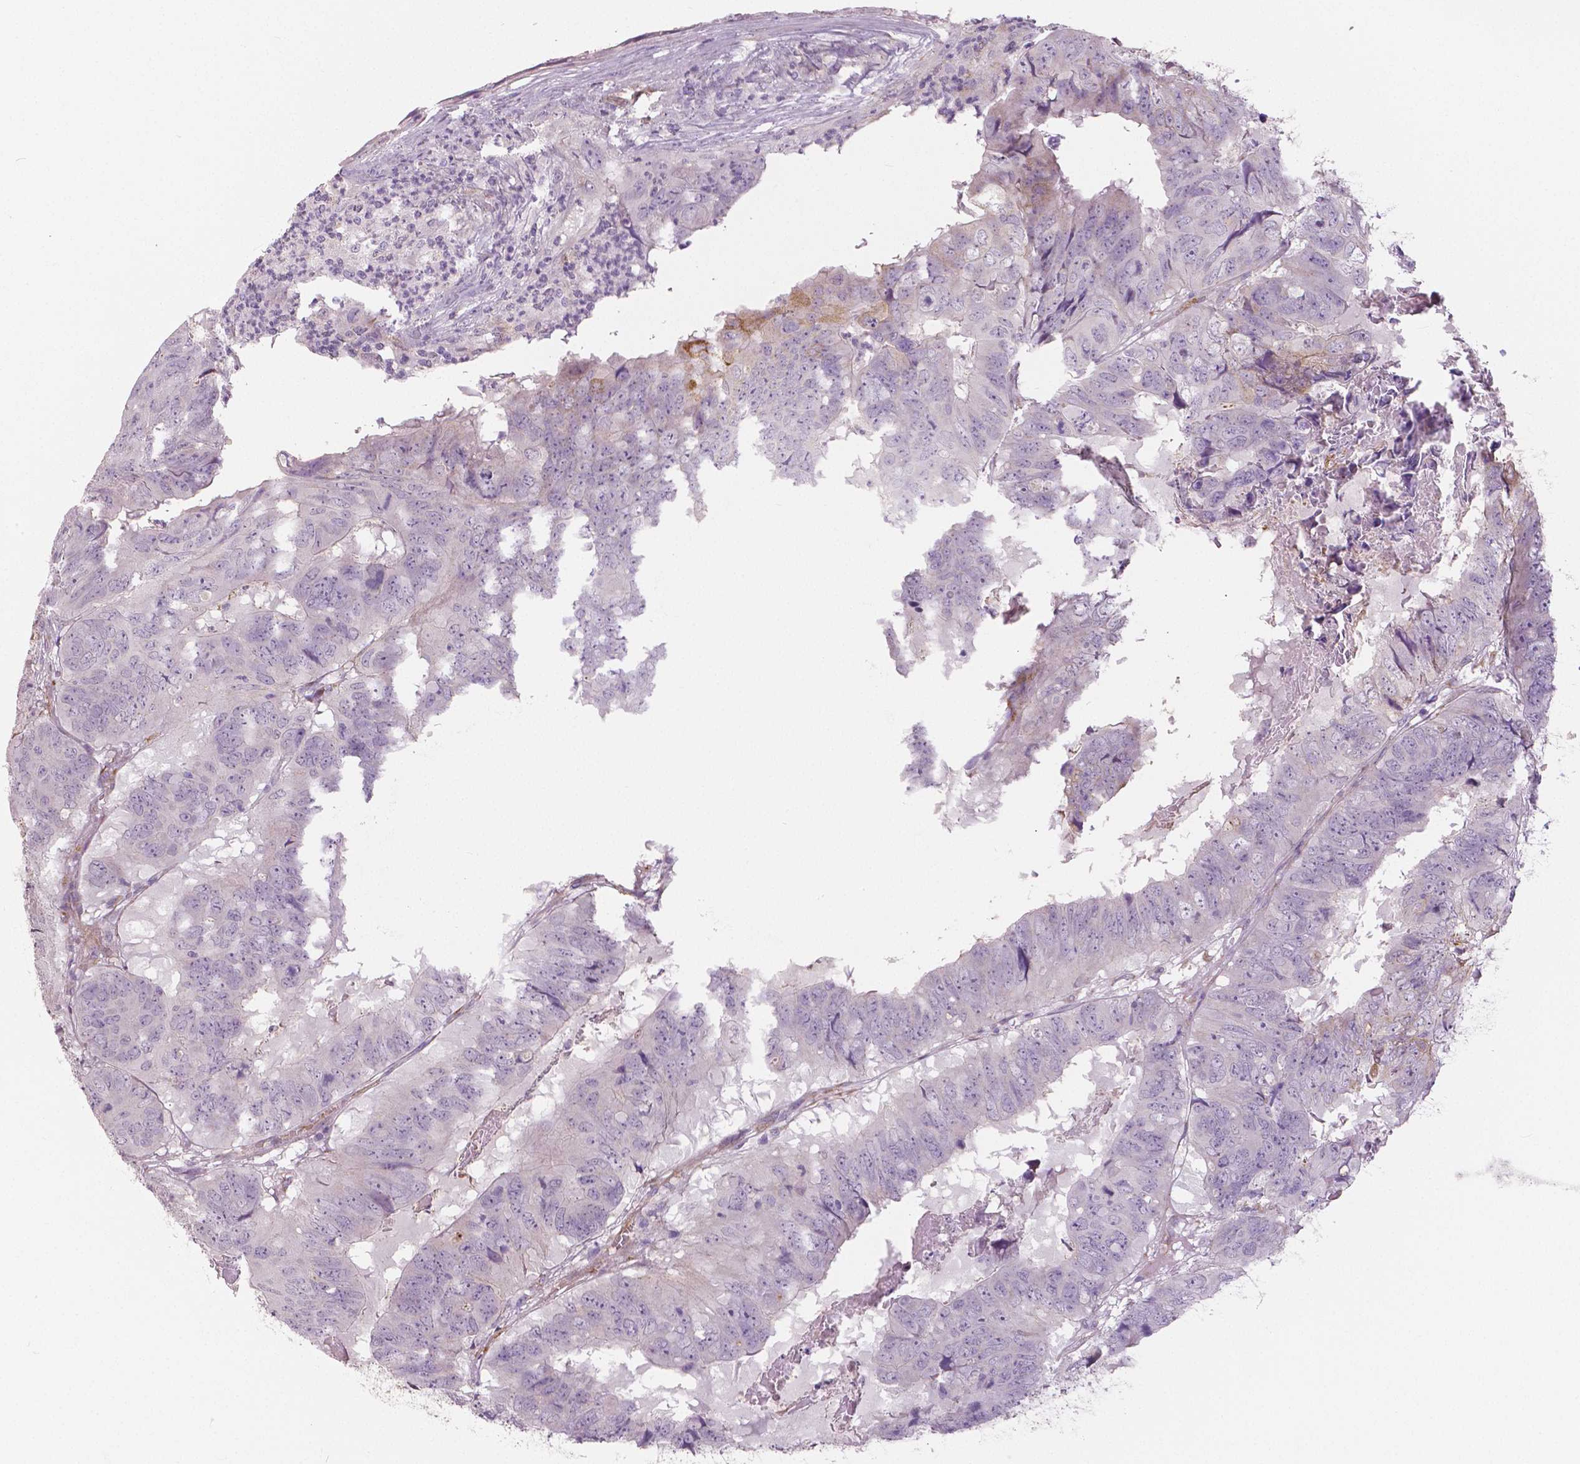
{"staining": {"intensity": "negative", "quantity": "none", "location": "none"}, "tissue": "colorectal cancer", "cell_type": "Tumor cells", "image_type": "cancer", "snomed": [{"axis": "morphology", "description": "Adenocarcinoma, NOS"}, {"axis": "topography", "description": "Colon"}], "caption": "DAB (3,3'-diaminobenzidine) immunohistochemical staining of human adenocarcinoma (colorectal) shows no significant expression in tumor cells.", "gene": "FLT1", "patient": {"sex": "male", "age": 79}}